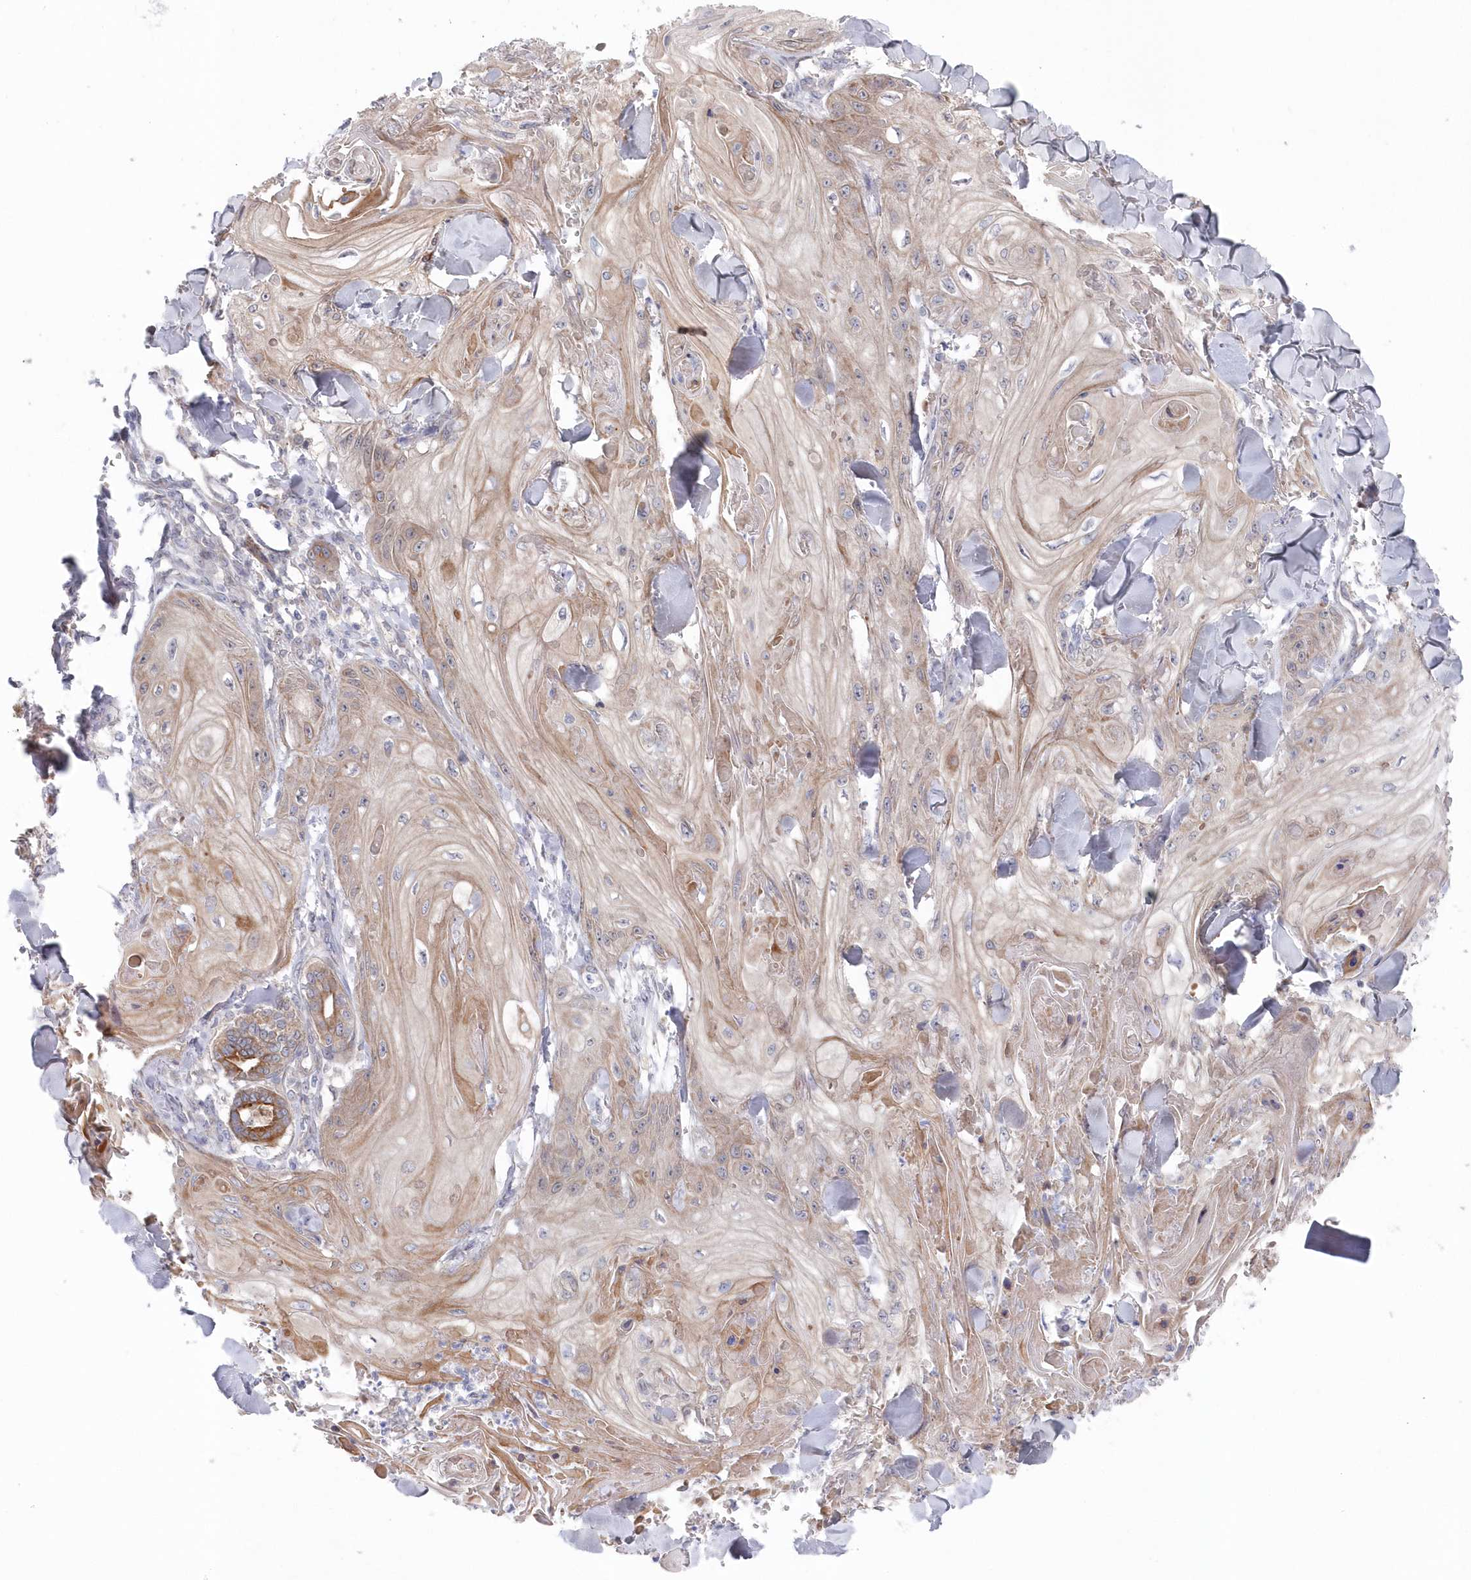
{"staining": {"intensity": "weak", "quantity": "25%-75%", "location": "cytoplasmic/membranous"}, "tissue": "skin cancer", "cell_type": "Tumor cells", "image_type": "cancer", "snomed": [{"axis": "morphology", "description": "Squamous cell carcinoma, NOS"}, {"axis": "topography", "description": "Skin"}], "caption": "Immunohistochemistry photomicrograph of neoplastic tissue: squamous cell carcinoma (skin) stained using immunohistochemistry displays low levels of weak protein expression localized specifically in the cytoplasmic/membranous of tumor cells, appearing as a cytoplasmic/membranous brown color.", "gene": "KIAA1586", "patient": {"sex": "male", "age": 74}}